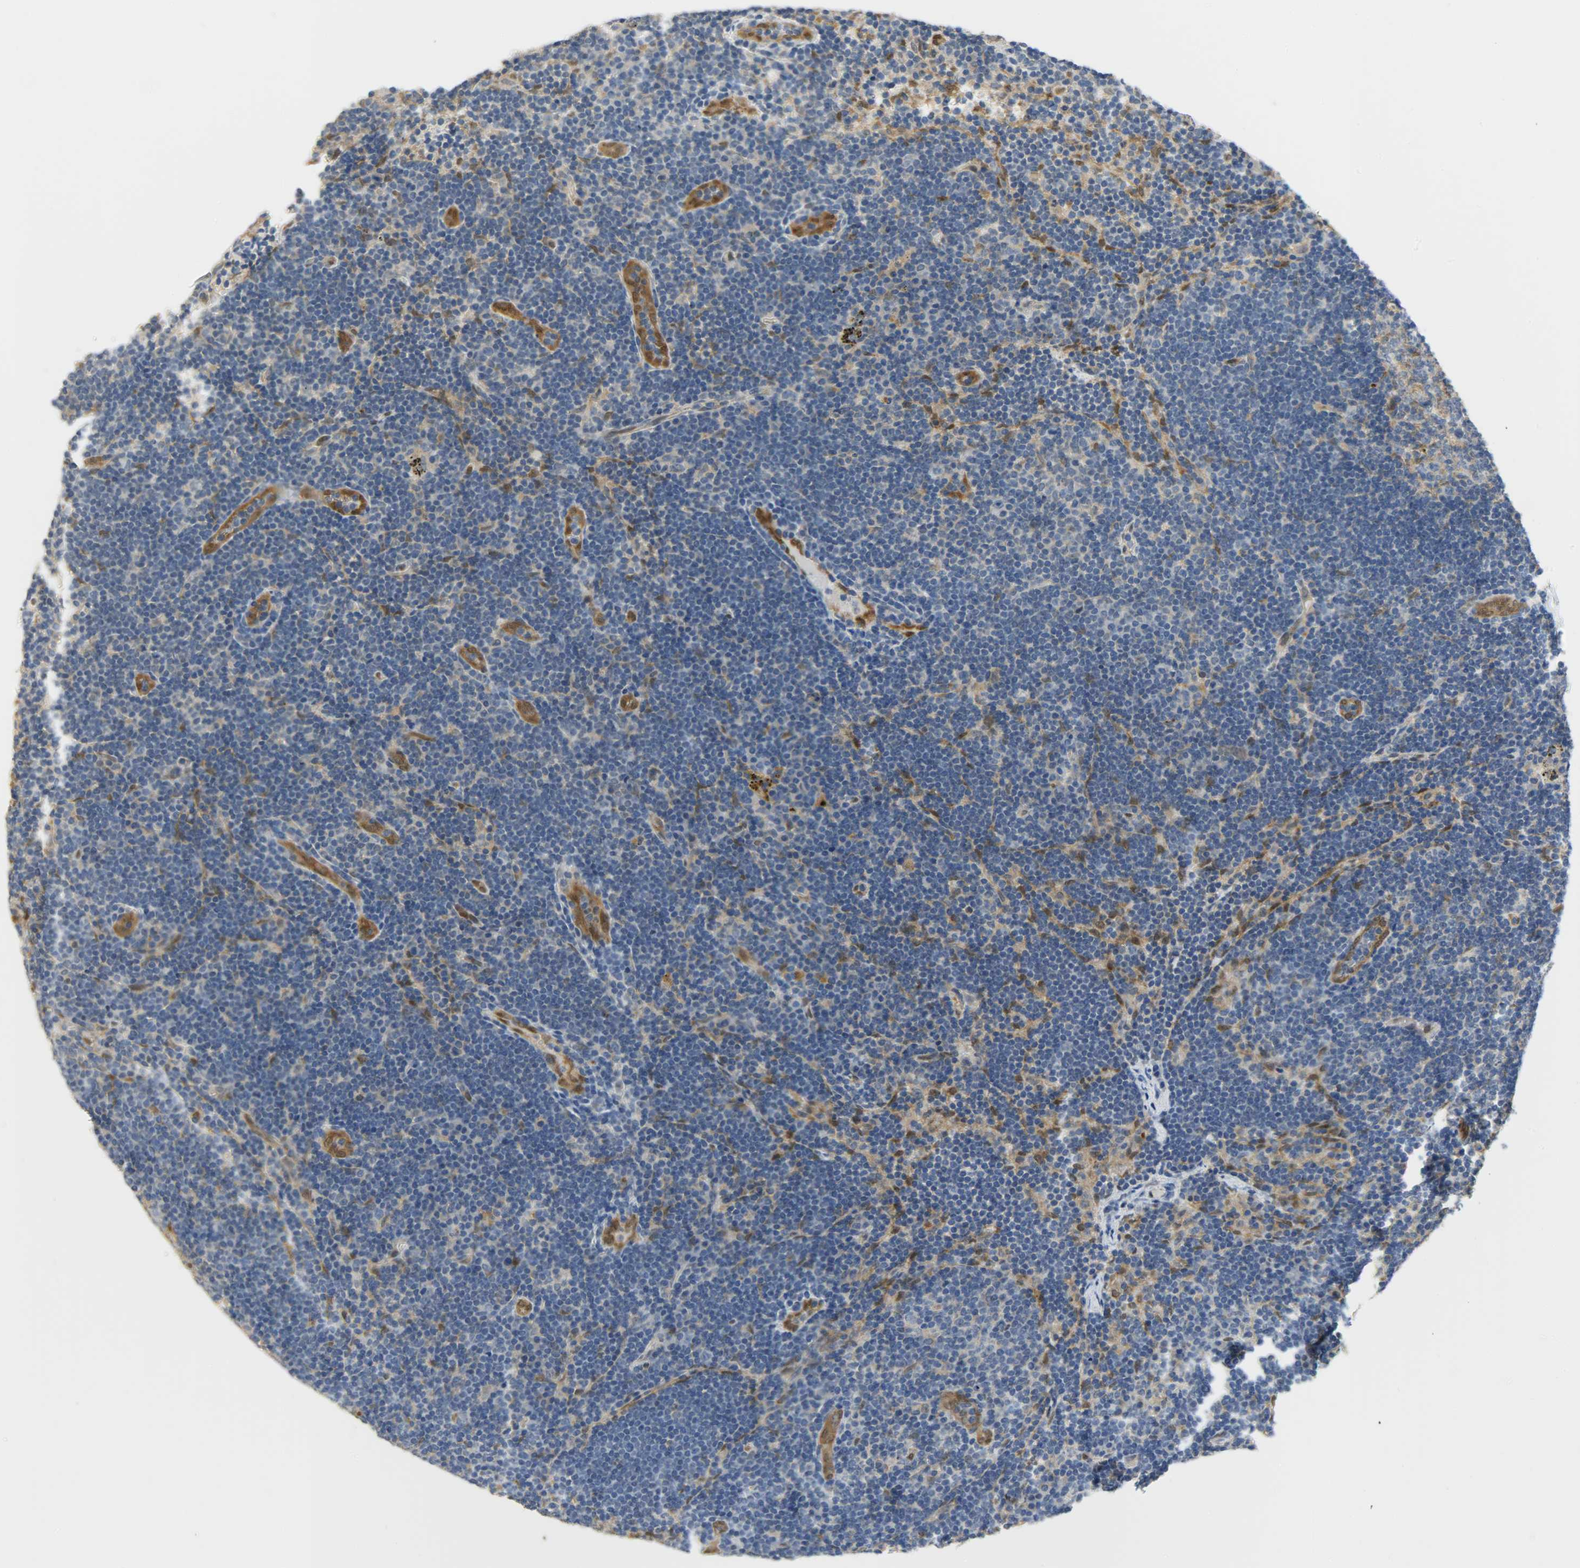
{"staining": {"intensity": "moderate", "quantity": "<25%", "location": "nuclear"}, "tissue": "lymph node", "cell_type": "Germinal center cells", "image_type": "normal", "snomed": [{"axis": "morphology", "description": "Normal tissue, NOS"}, {"axis": "morphology", "description": "Squamous cell carcinoma, metastatic, NOS"}, {"axis": "topography", "description": "Lymph node"}], "caption": "This photomicrograph exhibits benign lymph node stained with immunohistochemistry (IHC) to label a protein in brown. The nuclear of germinal center cells show moderate positivity for the protein. Nuclei are counter-stained blue.", "gene": "FKBP1A", "patient": {"sex": "female", "age": 53}}